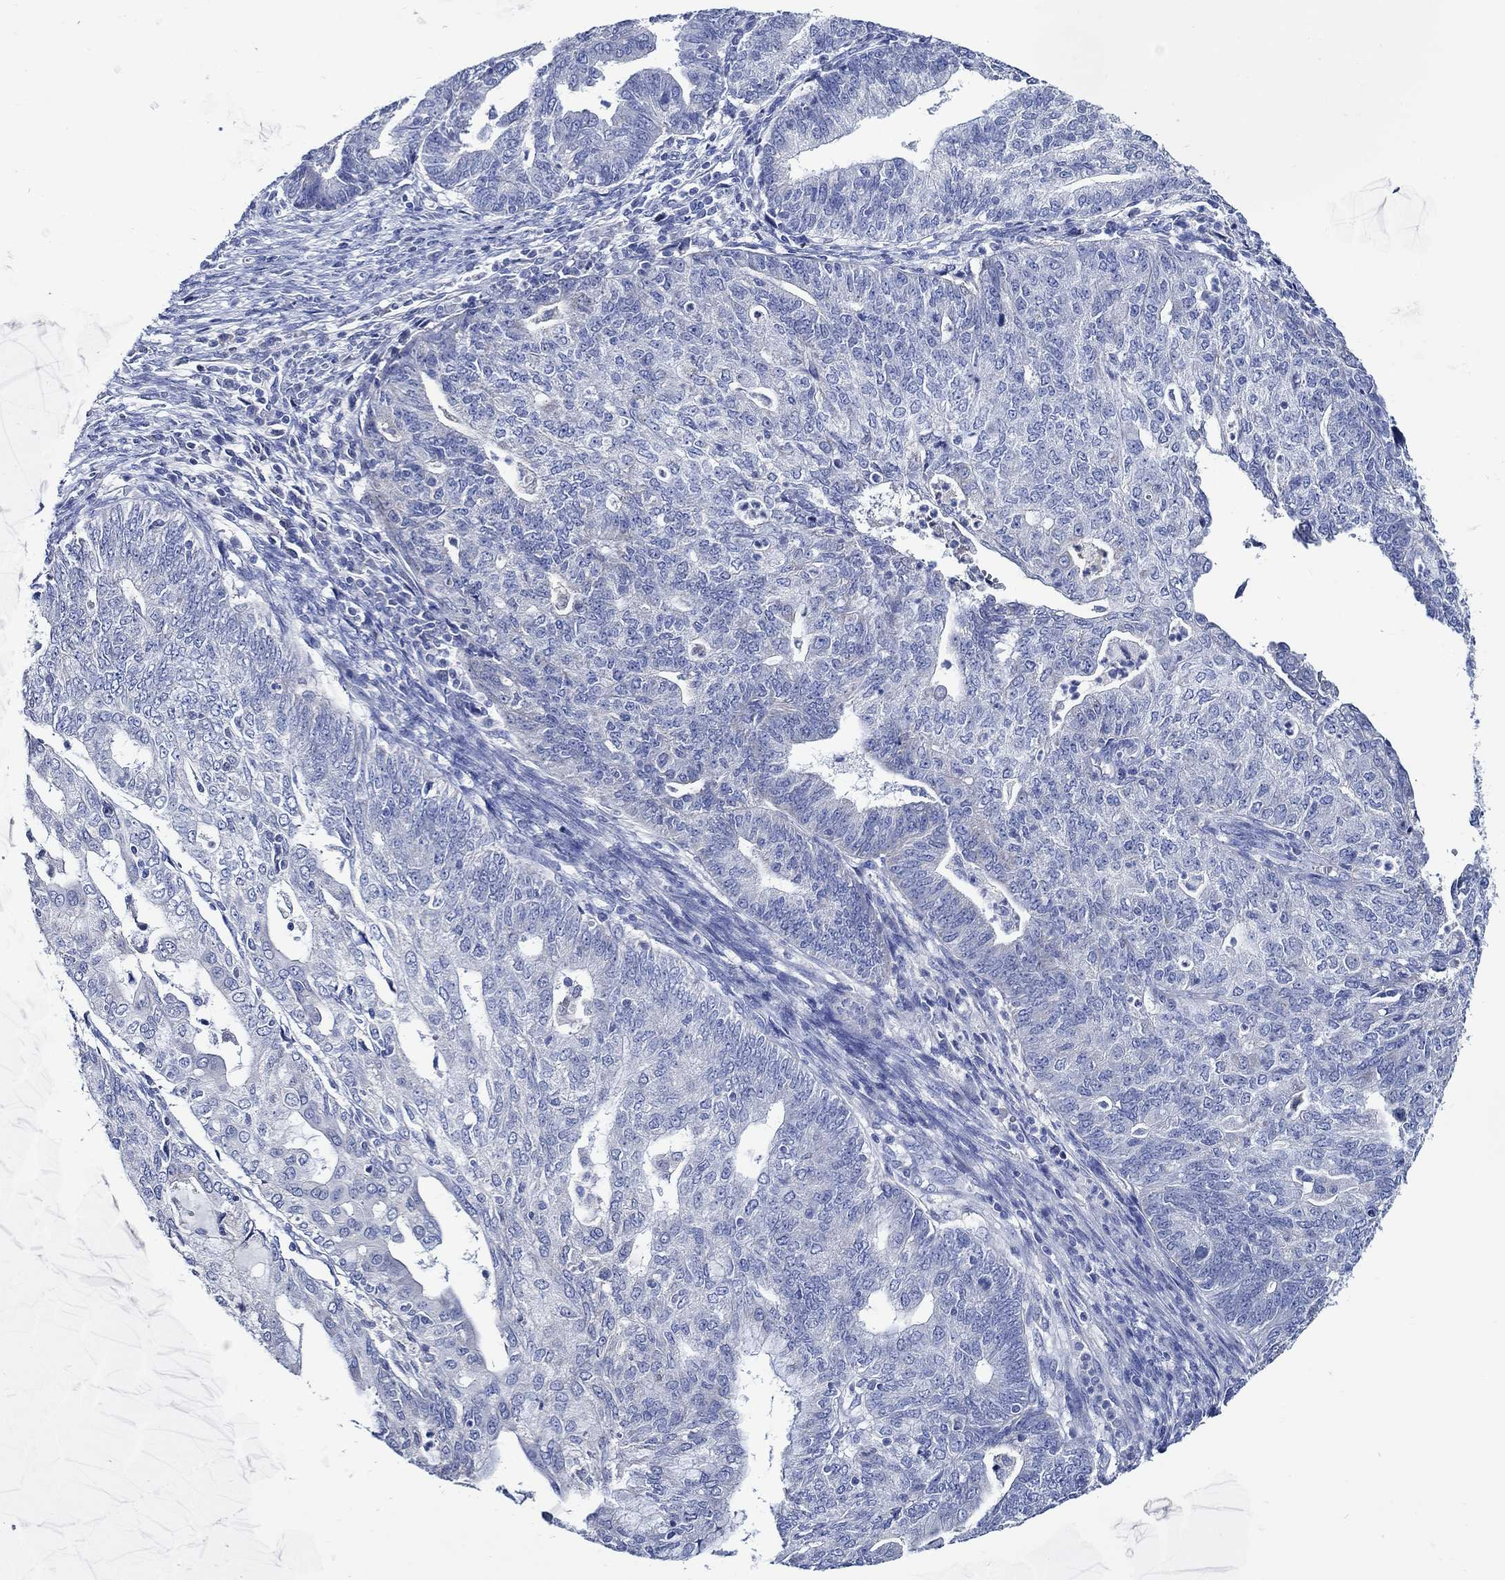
{"staining": {"intensity": "negative", "quantity": "none", "location": "none"}, "tissue": "endometrial cancer", "cell_type": "Tumor cells", "image_type": "cancer", "snomed": [{"axis": "morphology", "description": "Adenocarcinoma, NOS"}, {"axis": "topography", "description": "Endometrium"}], "caption": "Immunohistochemistry (IHC) of endometrial cancer (adenocarcinoma) exhibits no positivity in tumor cells.", "gene": "SKOR1", "patient": {"sex": "female", "age": 82}}